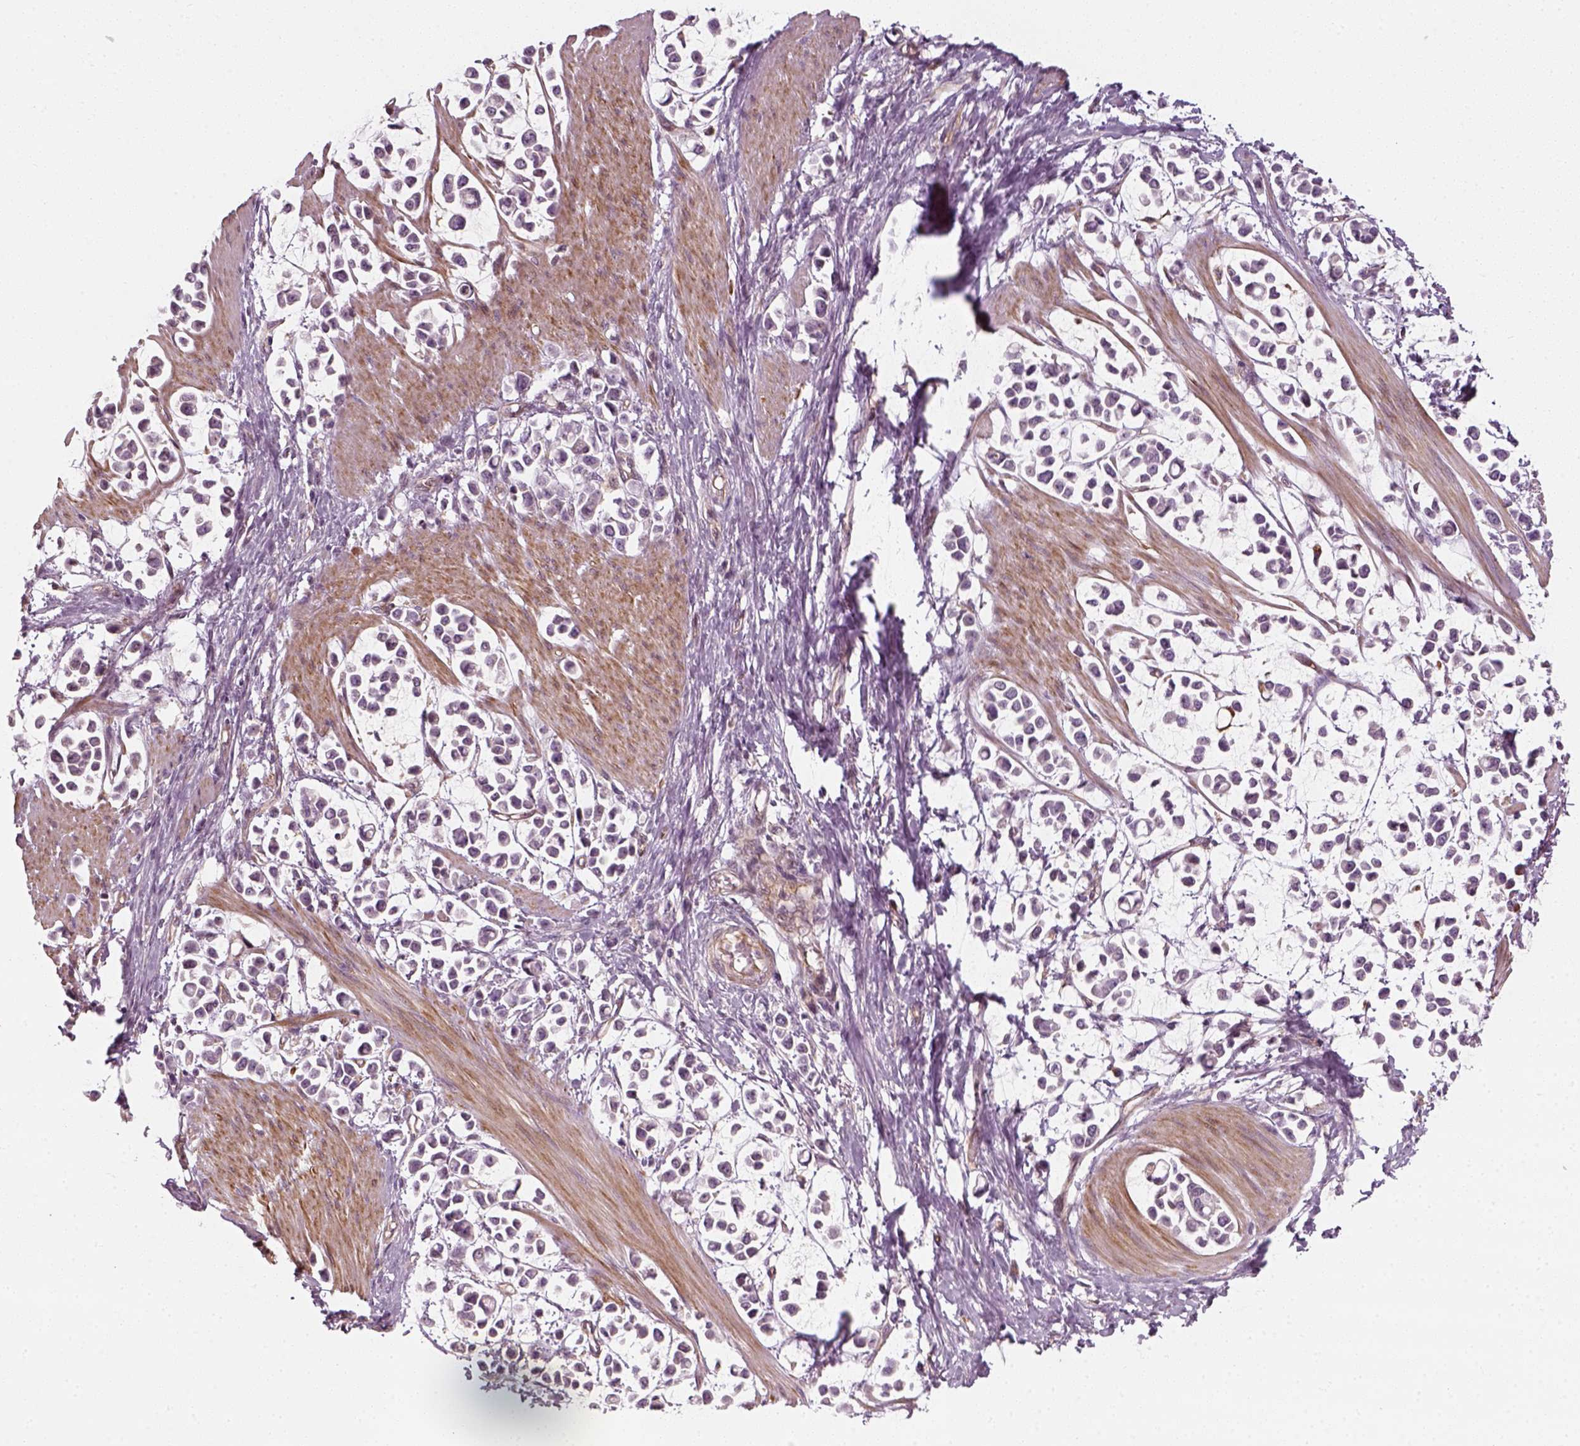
{"staining": {"intensity": "negative", "quantity": "none", "location": "none"}, "tissue": "stomach cancer", "cell_type": "Tumor cells", "image_type": "cancer", "snomed": [{"axis": "morphology", "description": "Adenocarcinoma, NOS"}, {"axis": "topography", "description": "Stomach"}], "caption": "High magnification brightfield microscopy of stomach adenocarcinoma stained with DAB (3,3'-diaminobenzidine) (brown) and counterstained with hematoxylin (blue): tumor cells show no significant positivity.", "gene": "DNASE1L1", "patient": {"sex": "male", "age": 82}}